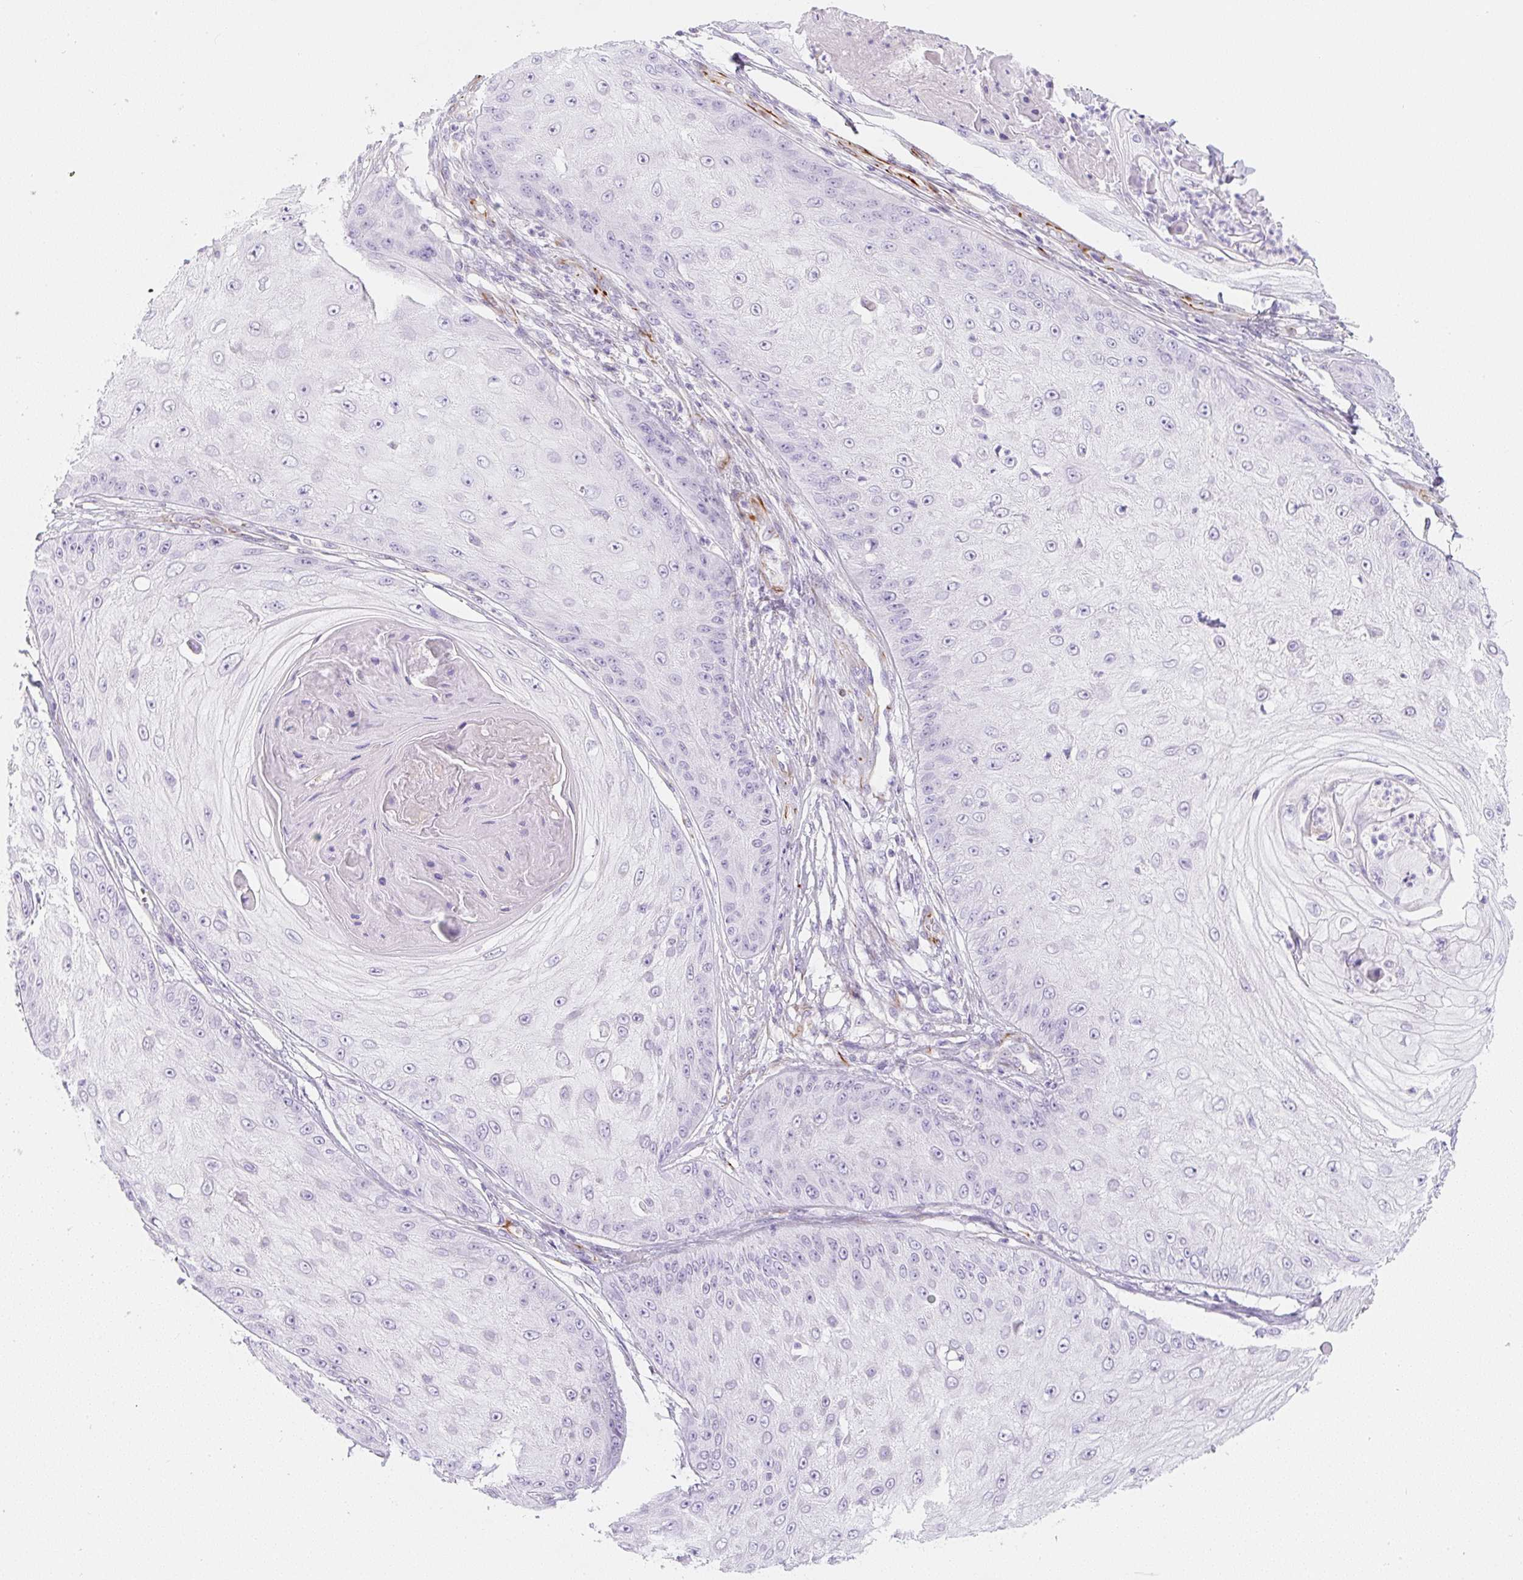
{"staining": {"intensity": "negative", "quantity": "none", "location": "none"}, "tissue": "skin cancer", "cell_type": "Tumor cells", "image_type": "cancer", "snomed": [{"axis": "morphology", "description": "Squamous cell carcinoma, NOS"}, {"axis": "topography", "description": "Skin"}], "caption": "Skin cancer stained for a protein using immunohistochemistry exhibits no staining tumor cells.", "gene": "ZNF689", "patient": {"sex": "male", "age": 70}}